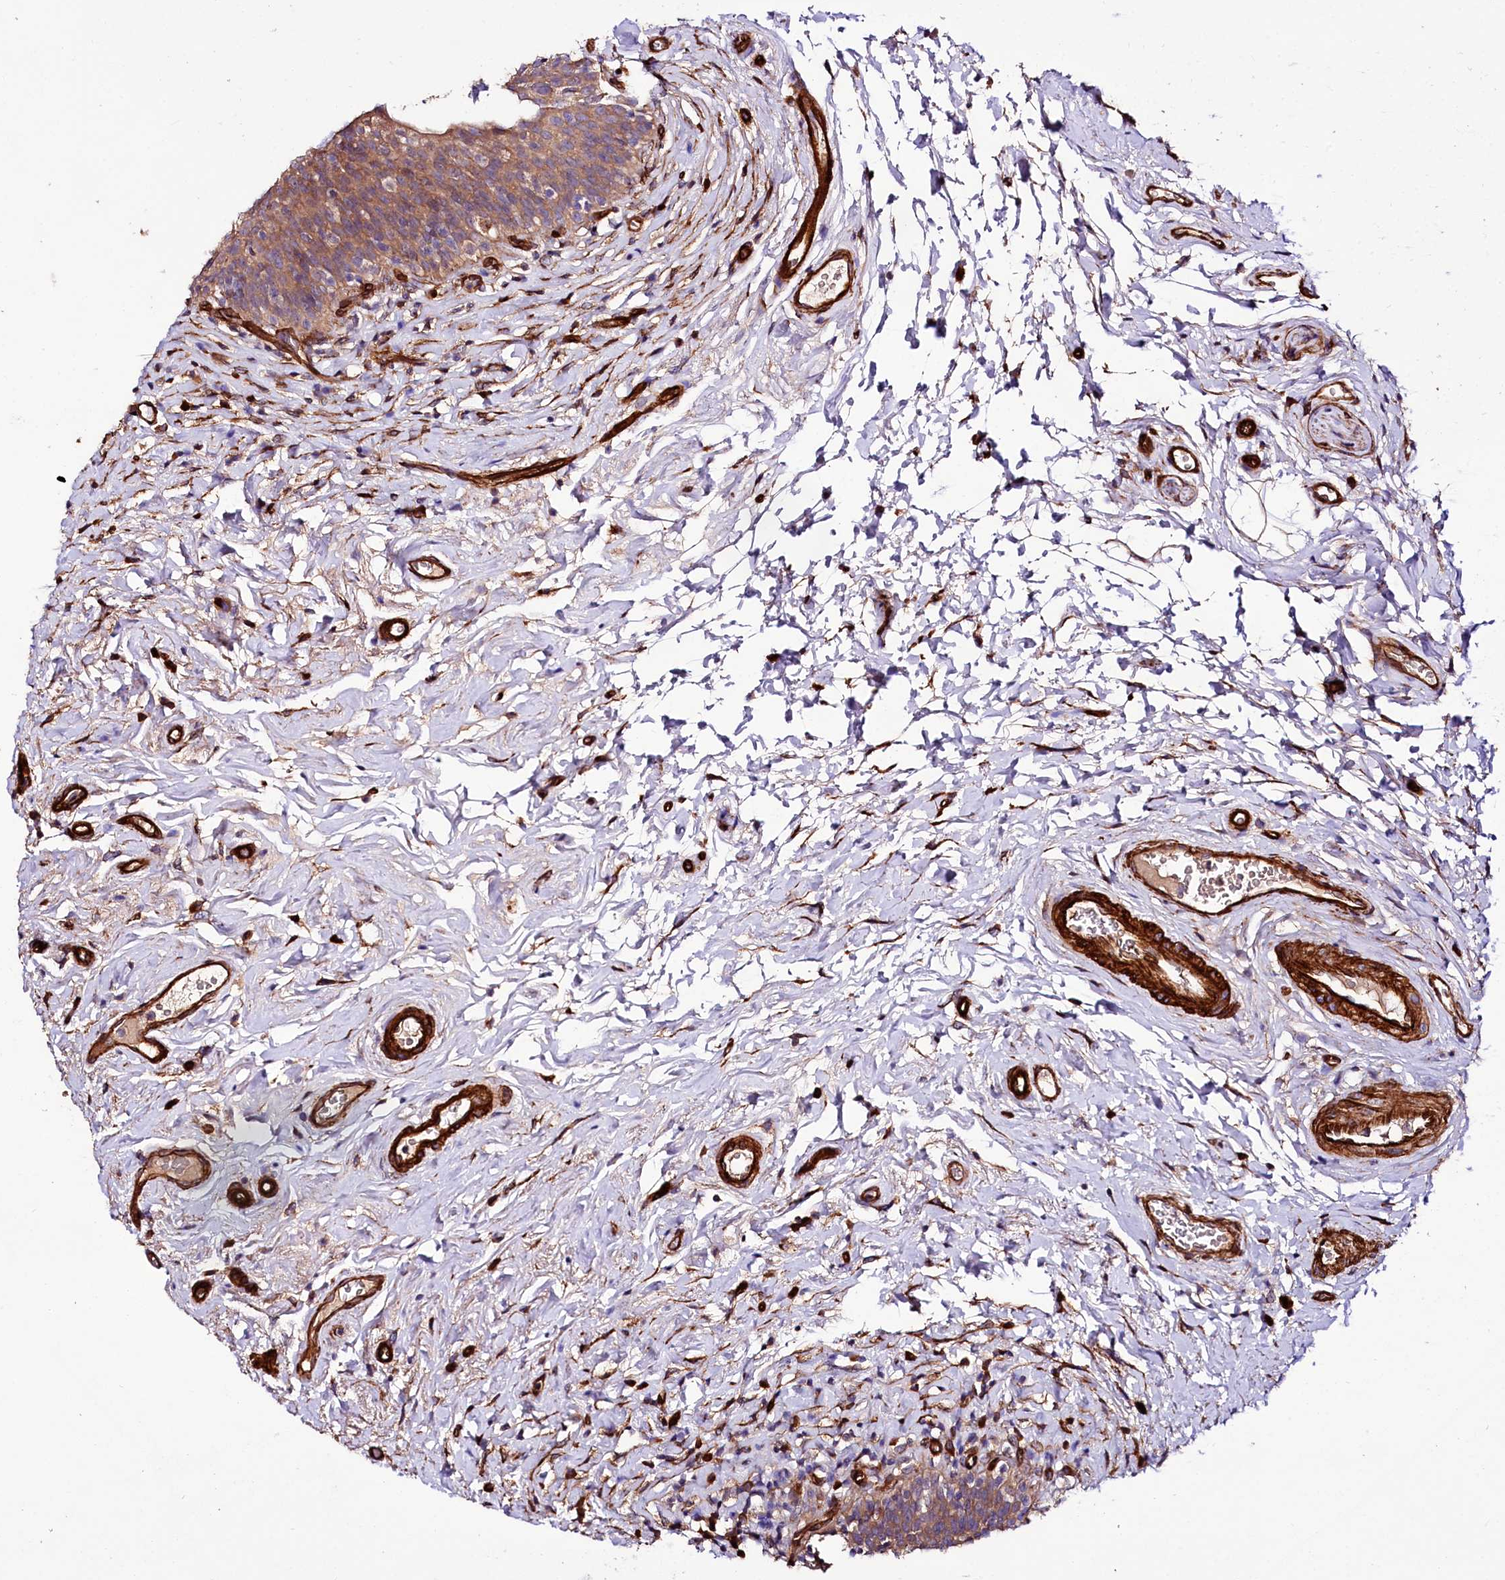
{"staining": {"intensity": "moderate", "quantity": ">75%", "location": "cytoplasmic/membranous"}, "tissue": "urinary bladder", "cell_type": "Urothelial cells", "image_type": "normal", "snomed": [{"axis": "morphology", "description": "Normal tissue, NOS"}, {"axis": "topography", "description": "Urinary bladder"}], "caption": "Benign urinary bladder shows moderate cytoplasmic/membranous positivity in about >75% of urothelial cells, visualized by immunohistochemistry. The staining was performed using DAB to visualize the protein expression in brown, while the nuclei were stained in blue with hematoxylin (Magnification: 20x).", "gene": "SPATS2", "patient": {"sex": "male", "age": 83}}